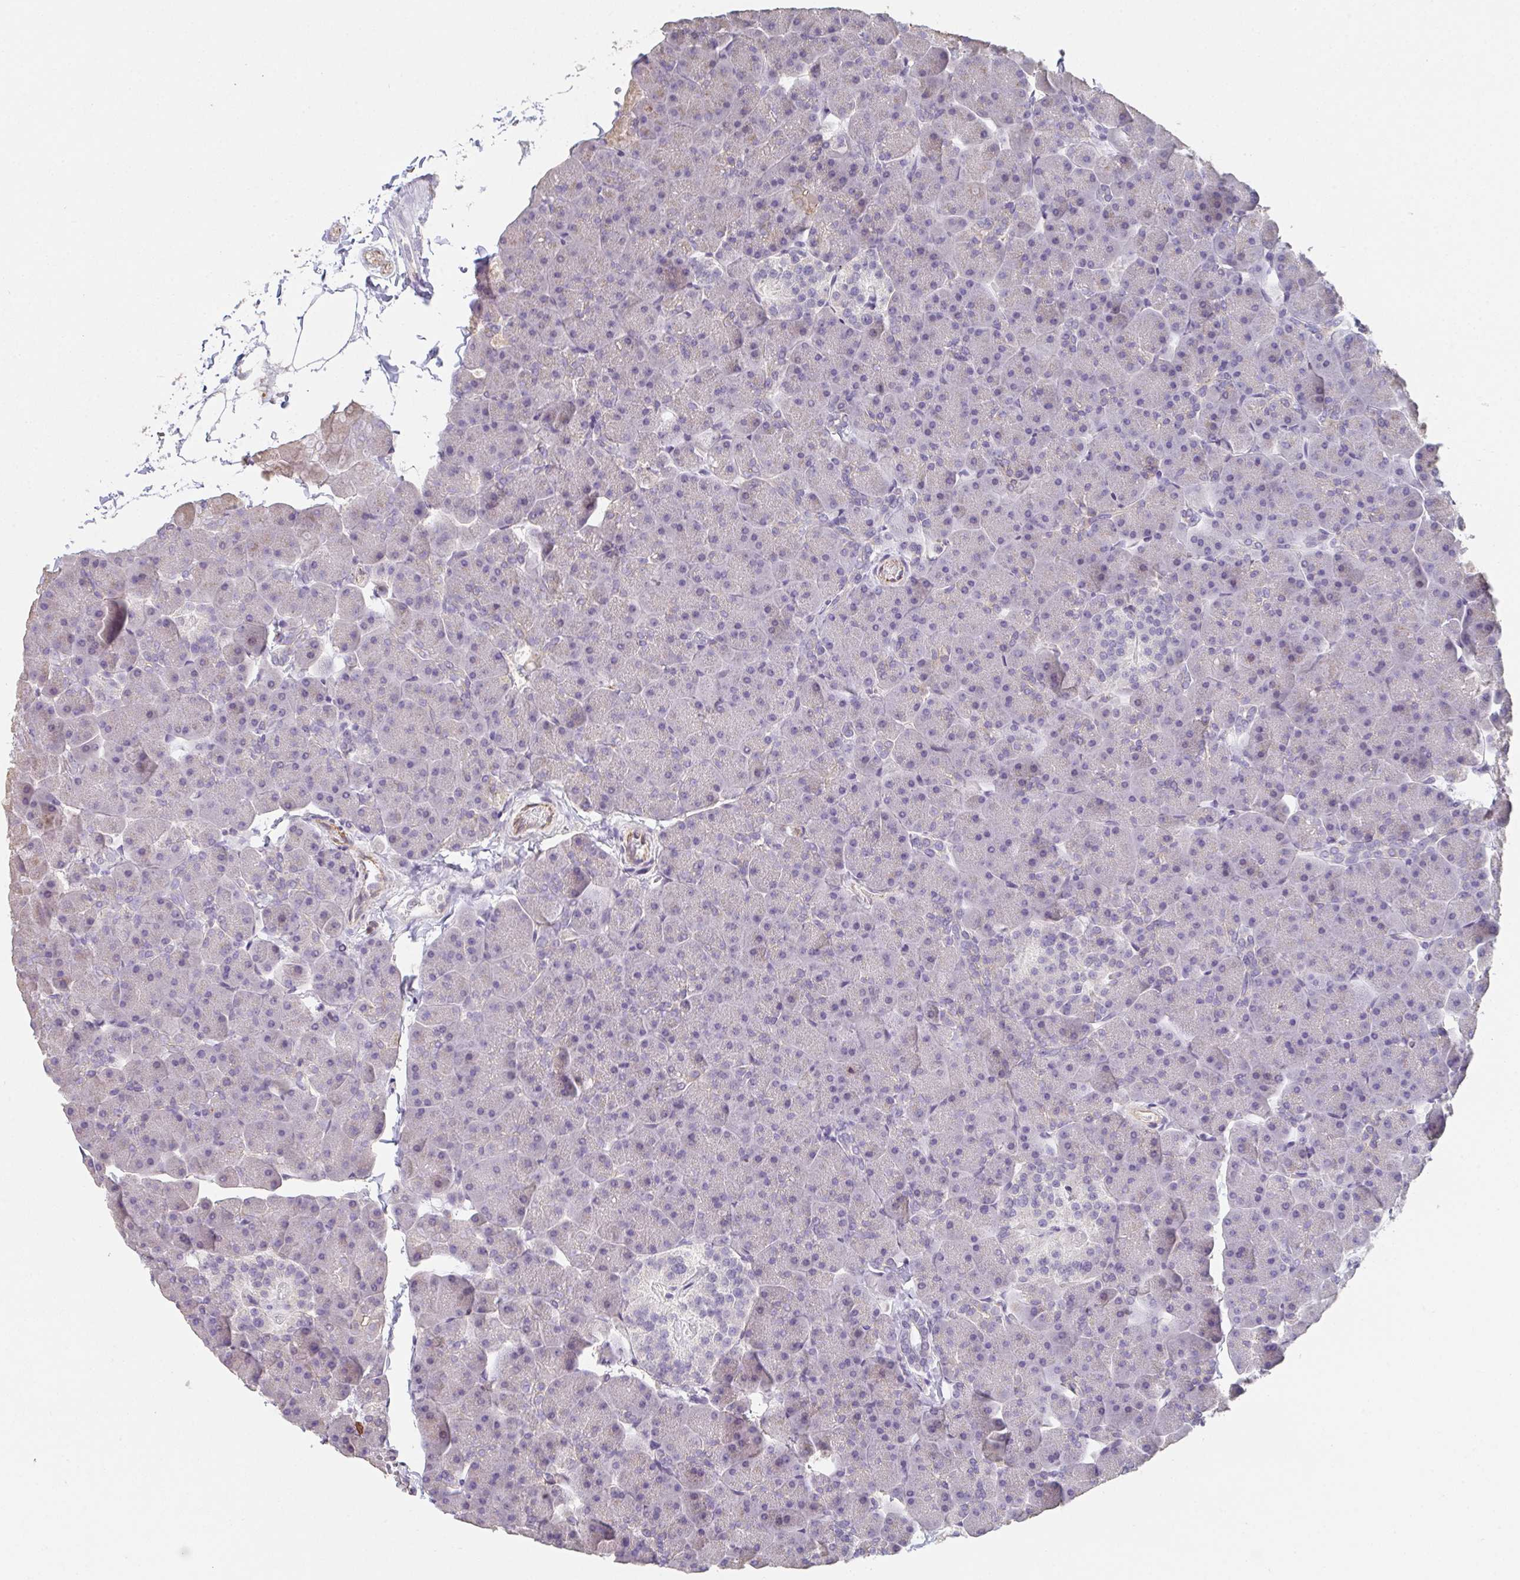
{"staining": {"intensity": "moderate", "quantity": "<25%", "location": "cytoplasmic/membranous"}, "tissue": "pancreas", "cell_type": "Exocrine glandular cells", "image_type": "normal", "snomed": [{"axis": "morphology", "description": "Normal tissue, NOS"}, {"axis": "topography", "description": "Pancreas"}], "caption": "Protein expression analysis of unremarkable pancreas exhibits moderate cytoplasmic/membranous staining in approximately <25% of exocrine glandular cells.", "gene": "DBN1", "patient": {"sex": "male", "age": 35}}